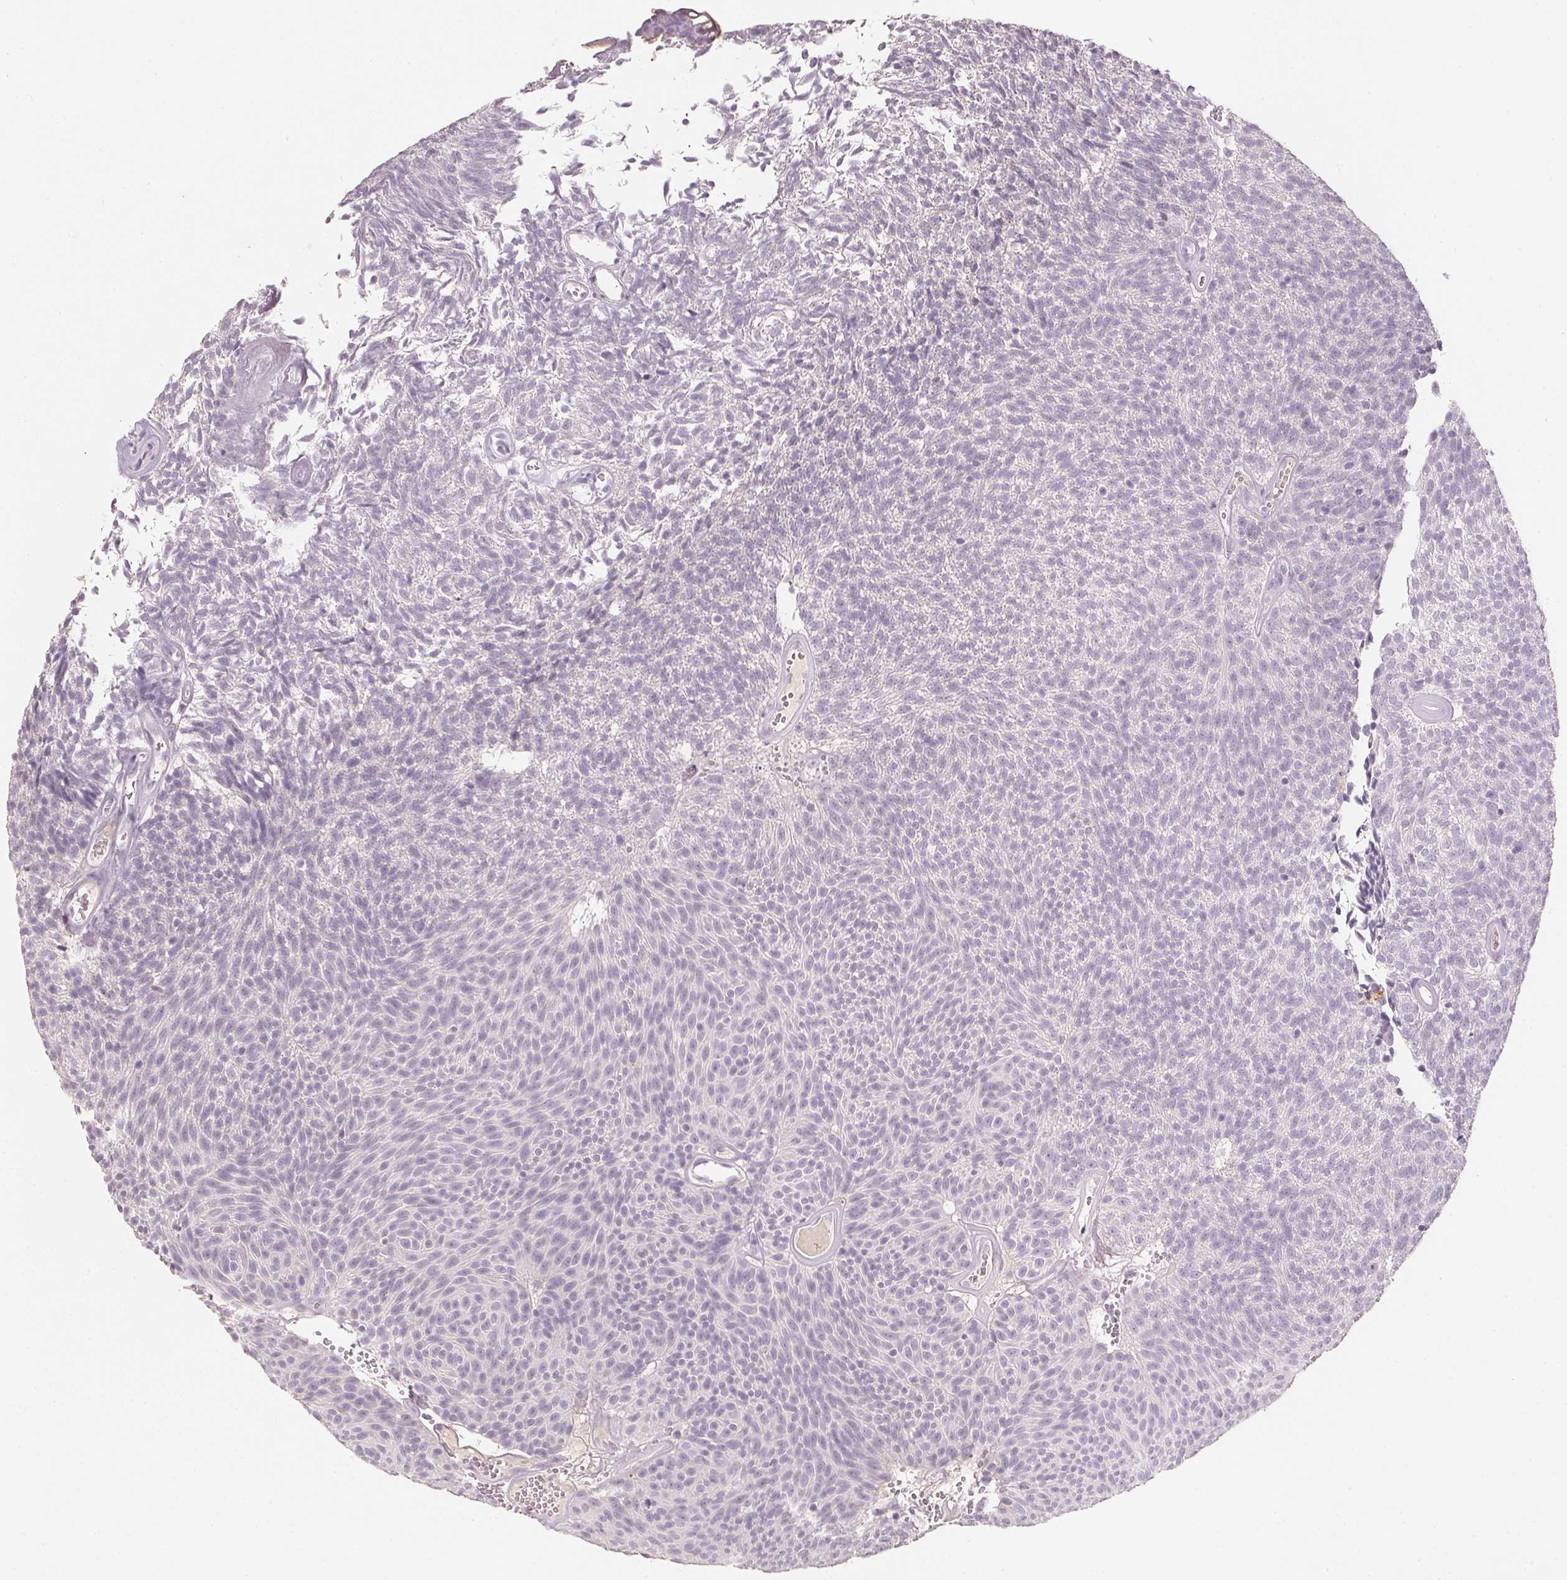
{"staining": {"intensity": "negative", "quantity": "none", "location": "none"}, "tissue": "urothelial cancer", "cell_type": "Tumor cells", "image_type": "cancer", "snomed": [{"axis": "morphology", "description": "Urothelial carcinoma, Low grade"}, {"axis": "topography", "description": "Urinary bladder"}], "caption": "Urothelial cancer stained for a protein using immunohistochemistry (IHC) shows no staining tumor cells.", "gene": "CXCL5", "patient": {"sex": "male", "age": 77}}